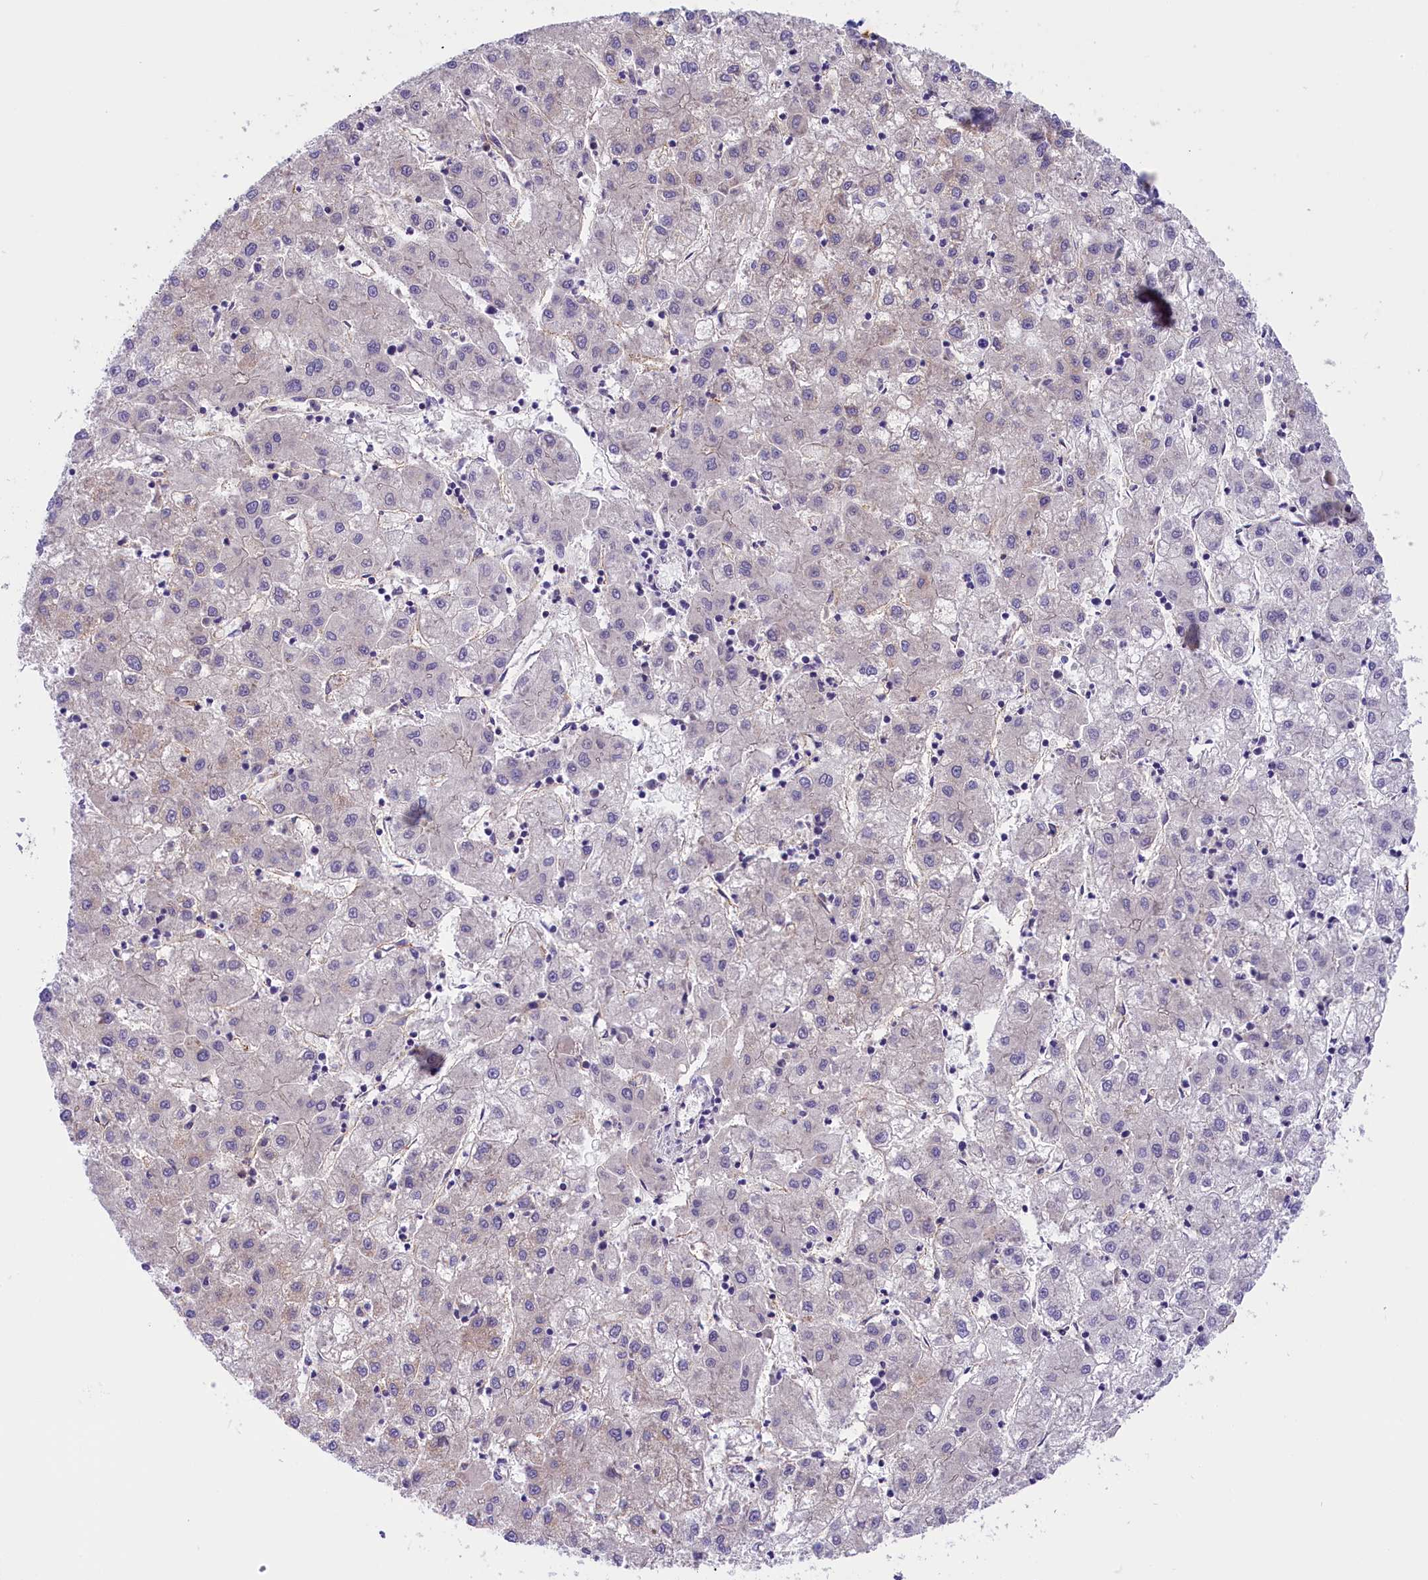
{"staining": {"intensity": "negative", "quantity": "none", "location": "none"}, "tissue": "liver cancer", "cell_type": "Tumor cells", "image_type": "cancer", "snomed": [{"axis": "morphology", "description": "Carcinoma, Hepatocellular, NOS"}, {"axis": "topography", "description": "Liver"}], "caption": "Liver hepatocellular carcinoma was stained to show a protein in brown. There is no significant positivity in tumor cells.", "gene": "DNAJB9", "patient": {"sex": "male", "age": 72}}